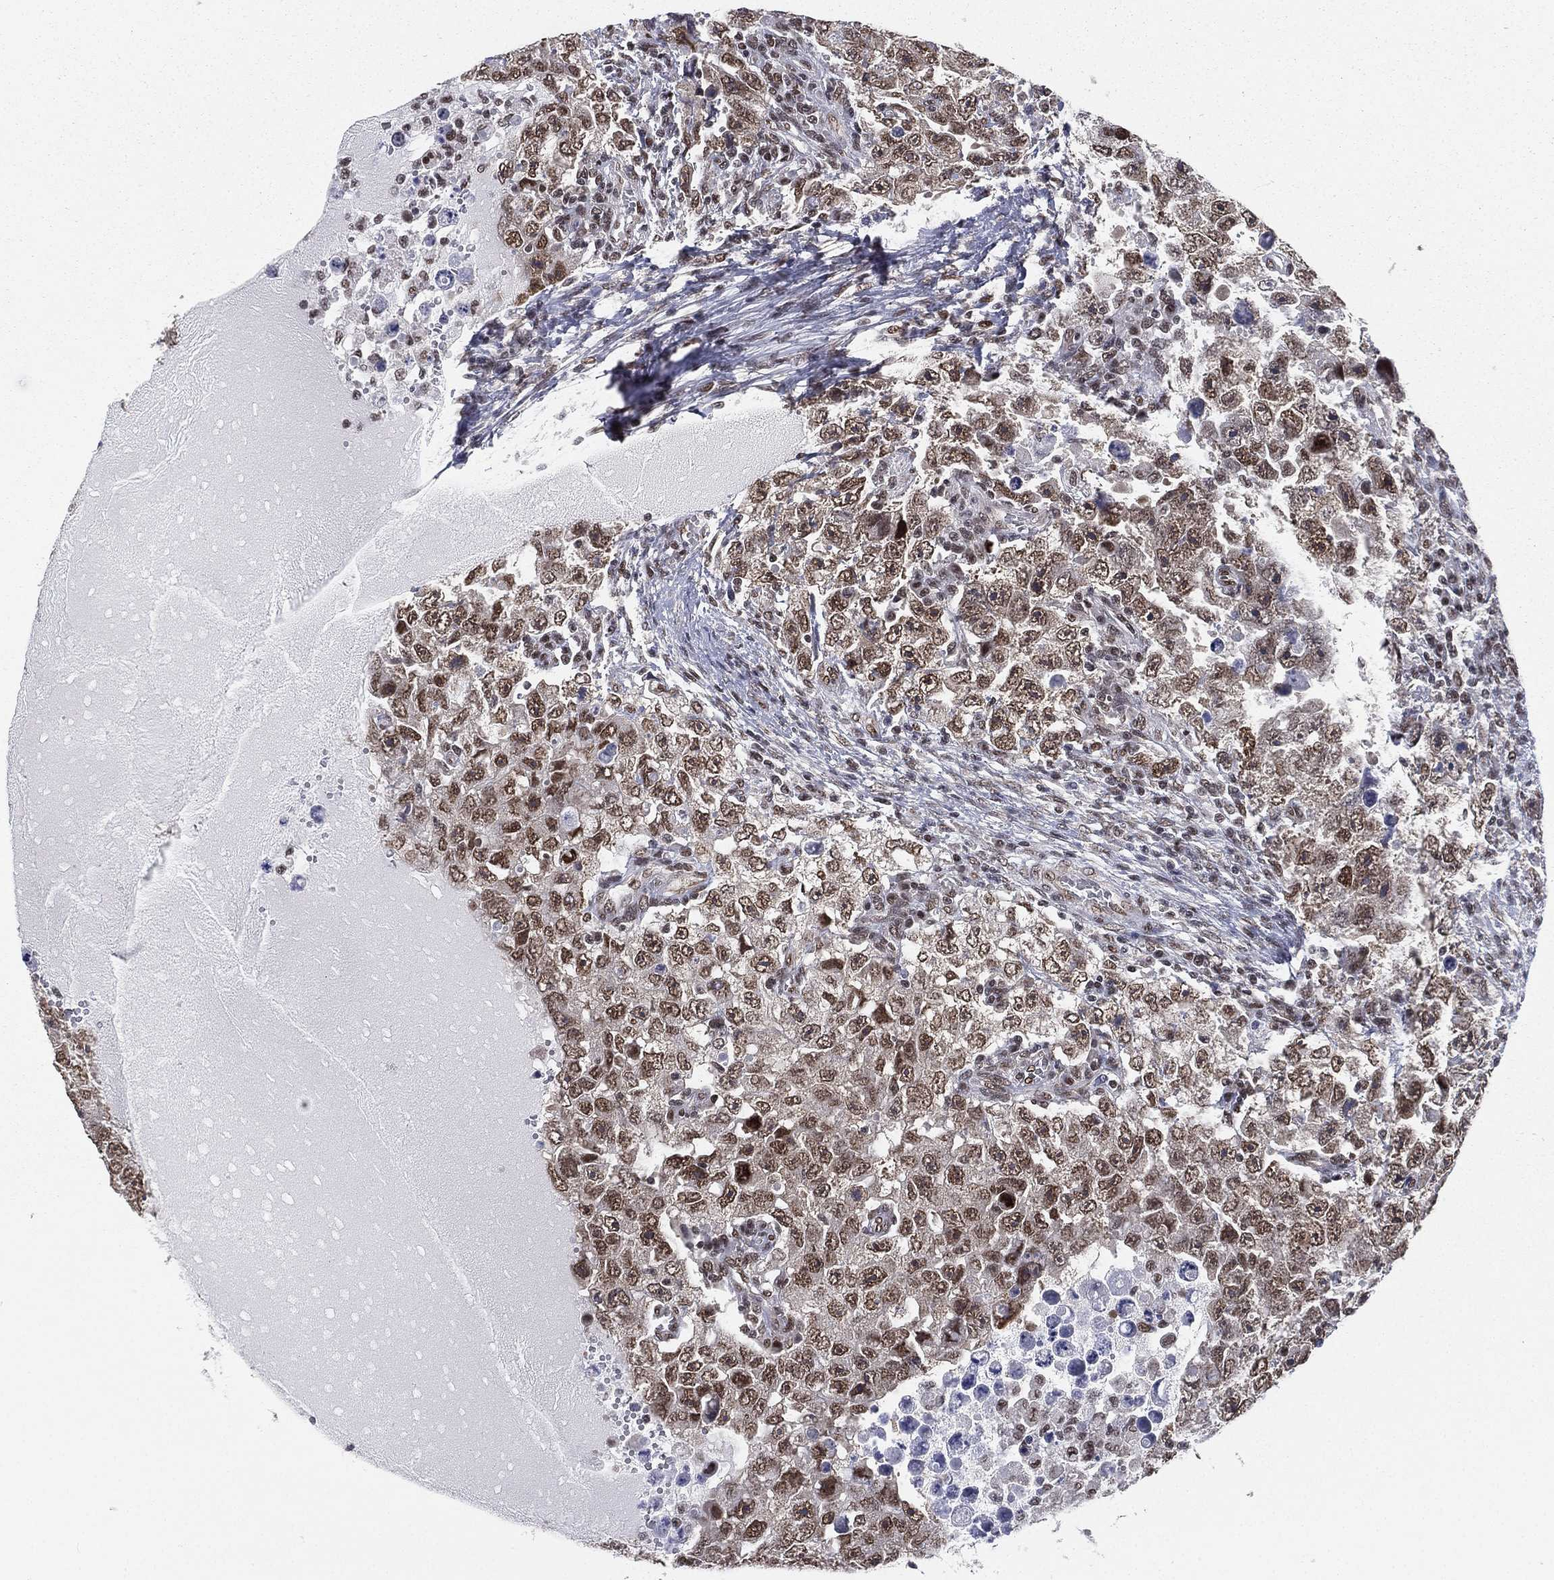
{"staining": {"intensity": "moderate", "quantity": ">75%", "location": "nuclear"}, "tissue": "testis cancer", "cell_type": "Tumor cells", "image_type": "cancer", "snomed": [{"axis": "morphology", "description": "Carcinoma, Embryonal, NOS"}, {"axis": "topography", "description": "Testis"}], "caption": "This histopathology image exhibits testis cancer stained with immunohistochemistry (IHC) to label a protein in brown. The nuclear of tumor cells show moderate positivity for the protein. Nuclei are counter-stained blue.", "gene": "FUBP3", "patient": {"sex": "male", "age": 26}}